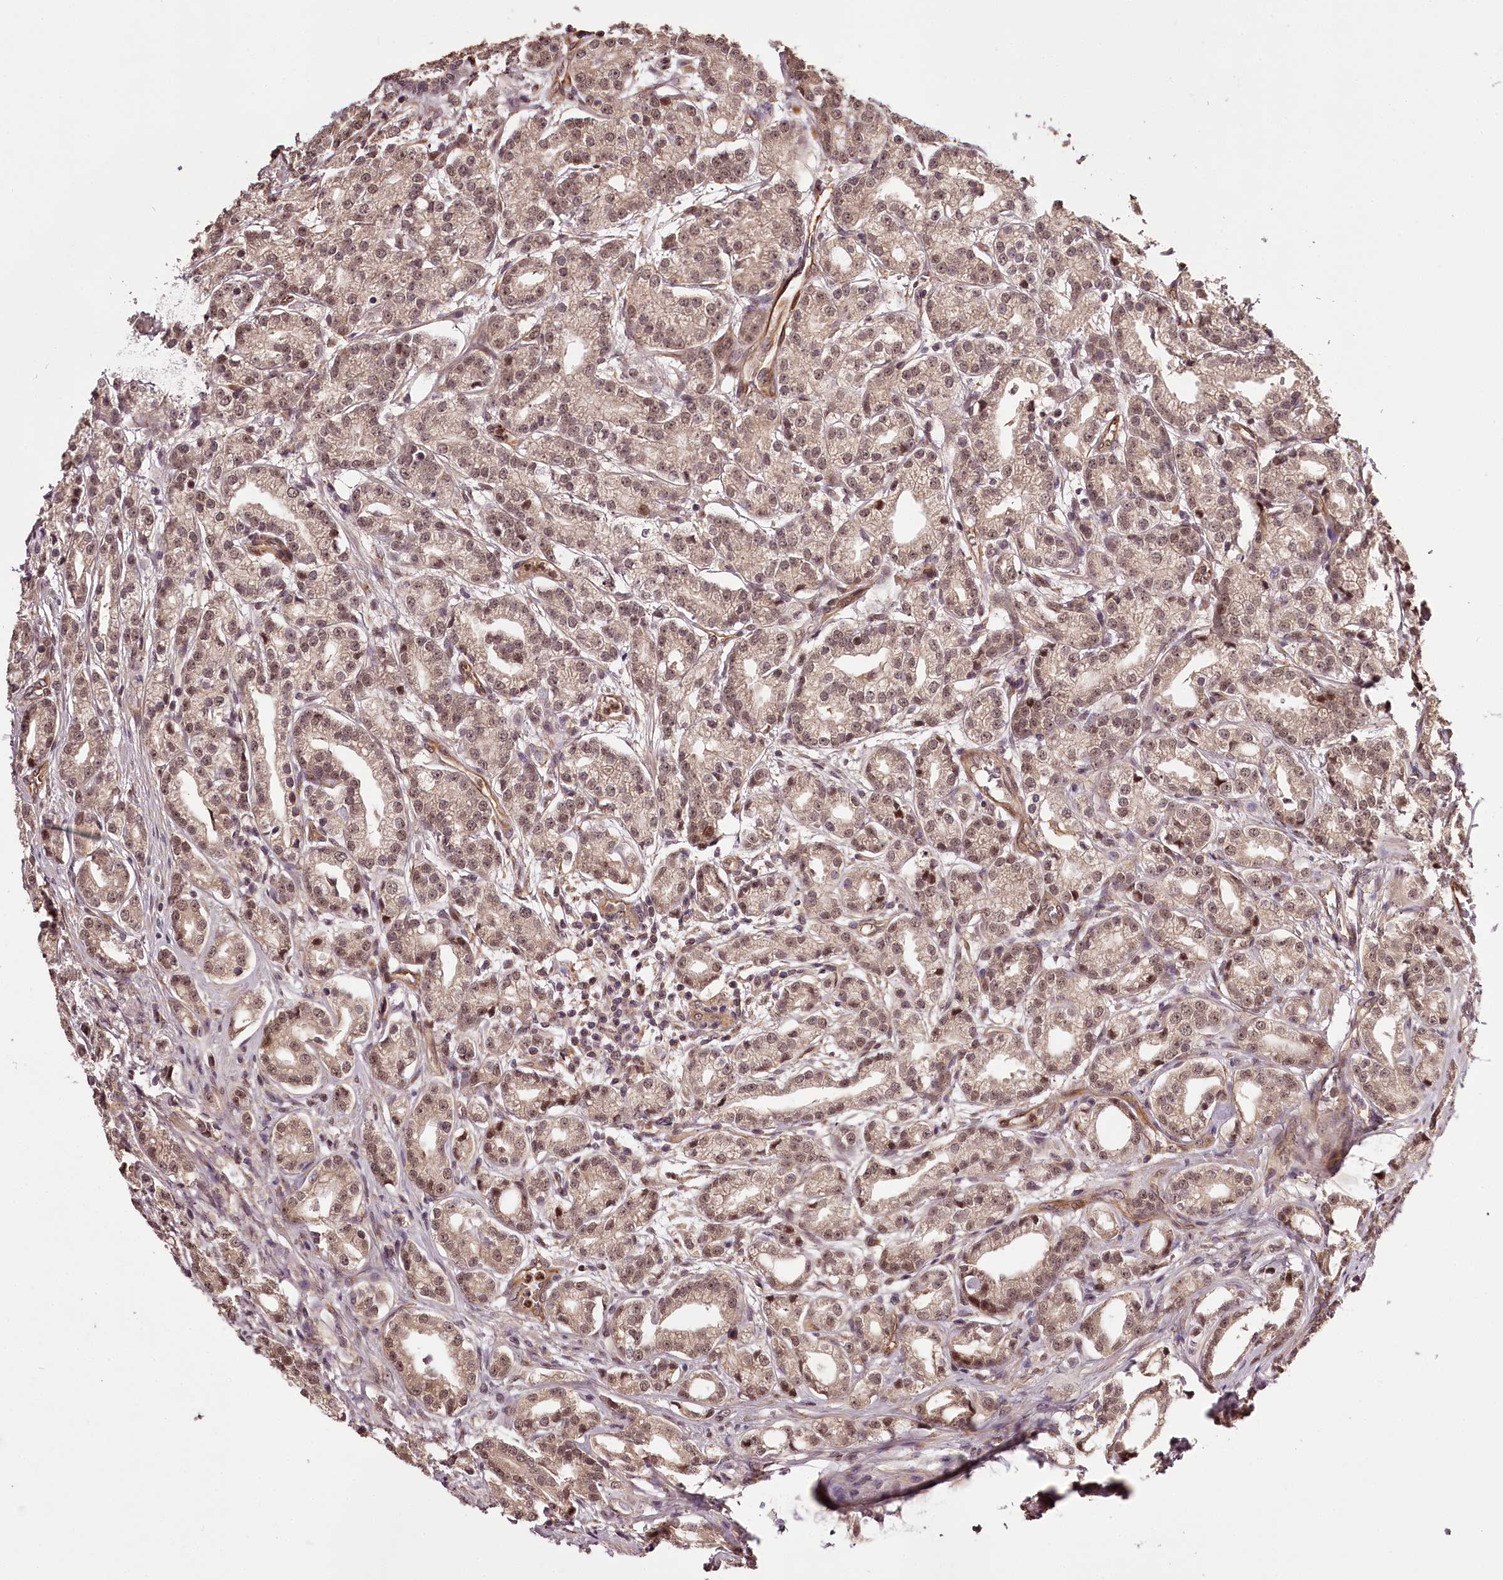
{"staining": {"intensity": "moderate", "quantity": "<25%", "location": "nuclear"}, "tissue": "prostate cancer", "cell_type": "Tumor cells", "image_type": "cancer", "snomed": [{"axis": "morphology", "description": "Adenocarcinoma, High grade"}, {"axis": "topography", "description": "Prostate"}], "caption": "Prostate adenocarcinoma (high-grade) was stained to show a protein in brown. There is low levels of moderate nuclear staining in about <25% of tumor cells.", "gene": "MAML3", "patient": {"sex": "male", "age": 69}}